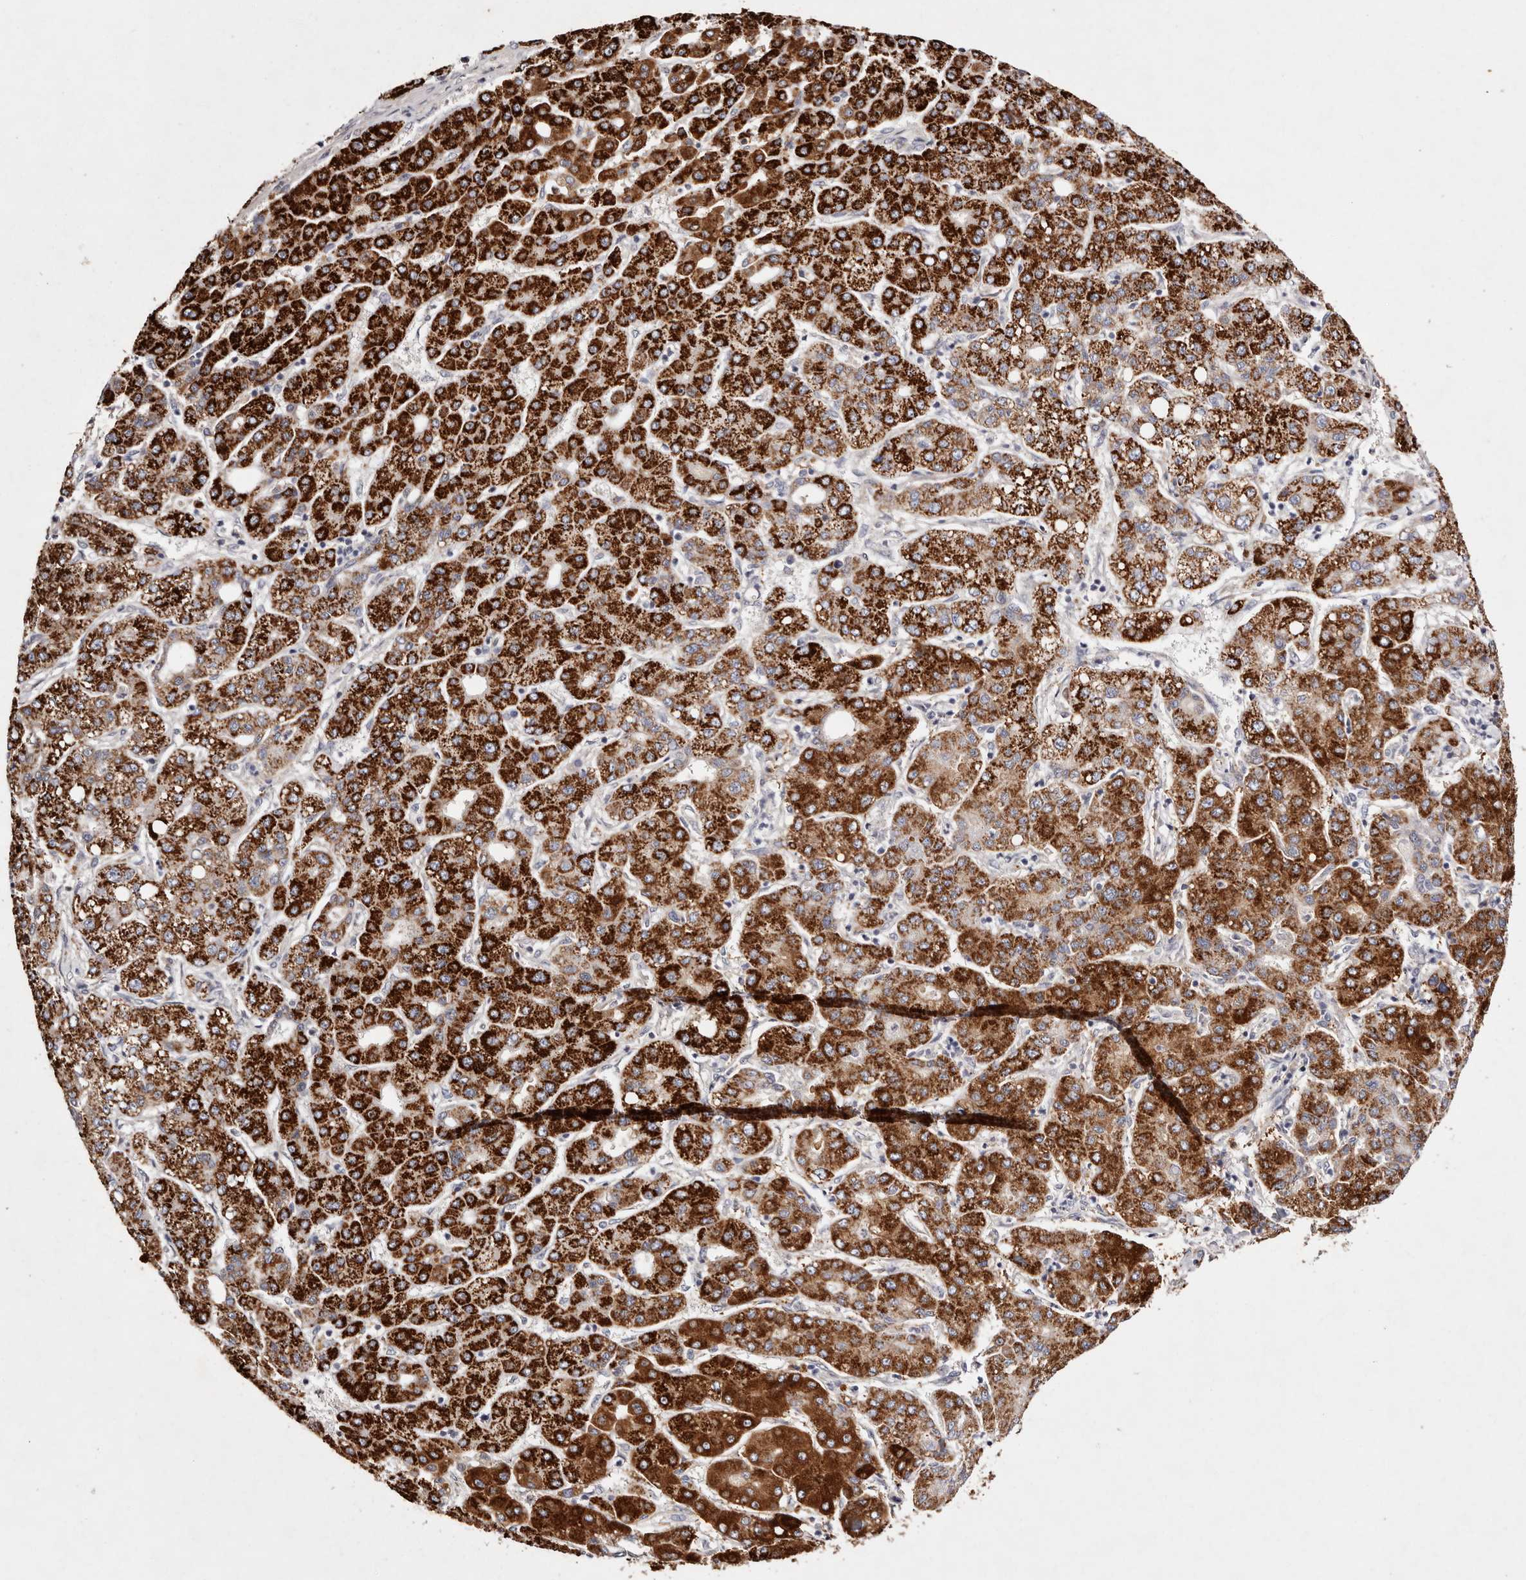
{"staining": {"intensity": "strong", "quantity": ">75%", "location": "cytoplasmic/membranous"}, "tissue": "liver cancer", "cell_type": "Tumor cells", "image_type": "cancer", "snomed": [{"axis": "morphology", "description": "Carcinoma, Hepatocellular, NOS"}, {"axis": "topography", "description": "Liver"}], "caption": "Strong cytoplasmic/membranous staining for a protein is appreciated in approximately >75% of tumor cells of liver cancer (hepatocellular carcinoma) using IHC.", "gene": "TSC2", "patient": {"sex": "male", "age": 65}}